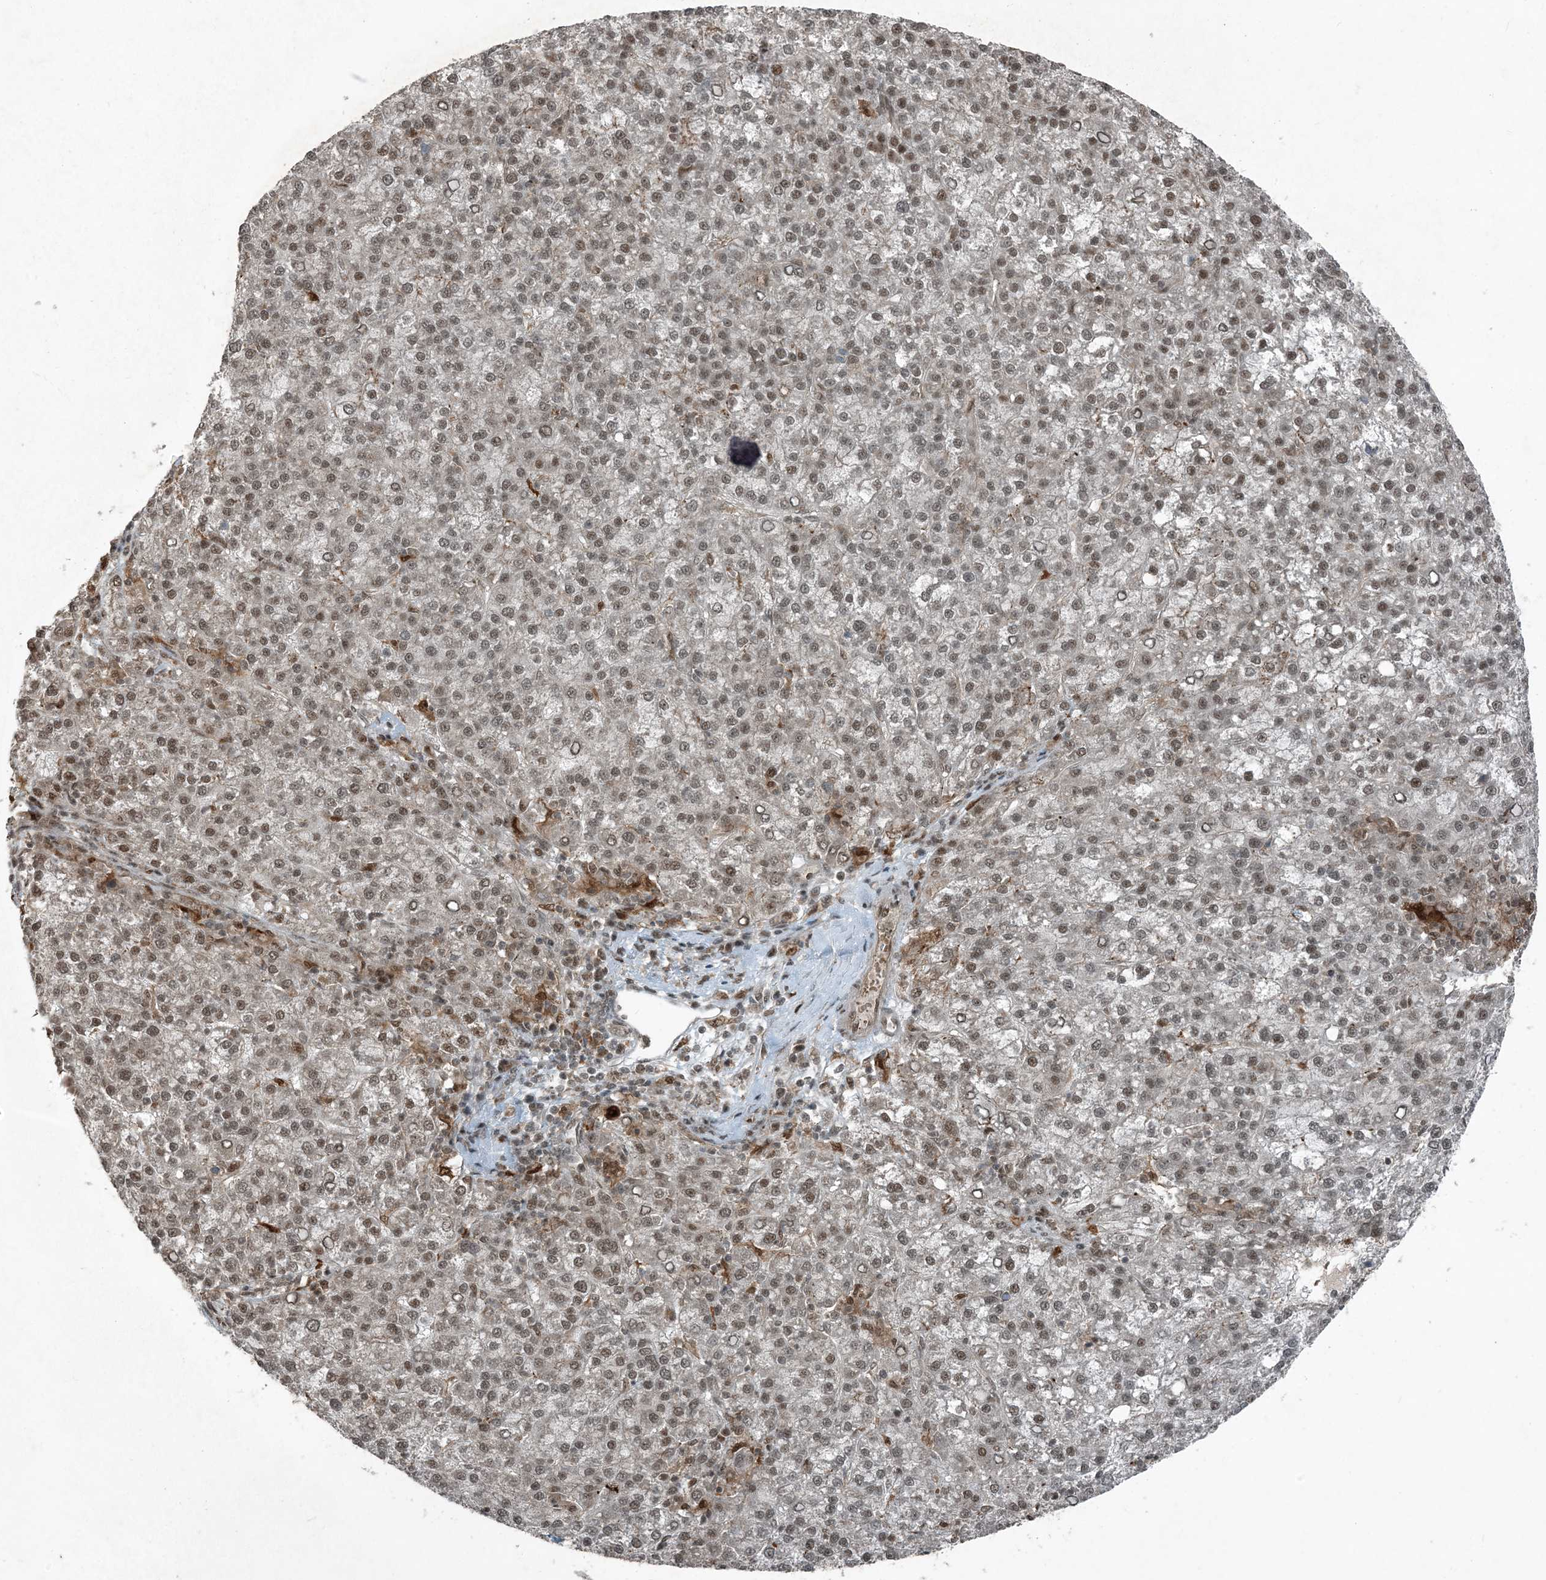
{"staining": {"intensity": "moderate", "quantity": ">75%", "location": "nuclear"}, "tissue": "liver cancer", "cell_type": "Tumor cells", "image_type": "cancer", "snomed": [{"axis": "morphology", "description": "Carcinoma, Hepatocellular, NOS"}, {"axis": "topography", "description": "Liver"}], "caption": "Liver cancer (hepatocellular carcinoma) stained with a brown dye reveals moderate nuclear positive staining in about >75% of tumor cells.", "gene": "TRAPPC12", "patient": {"sex": "female", "age": 58}}